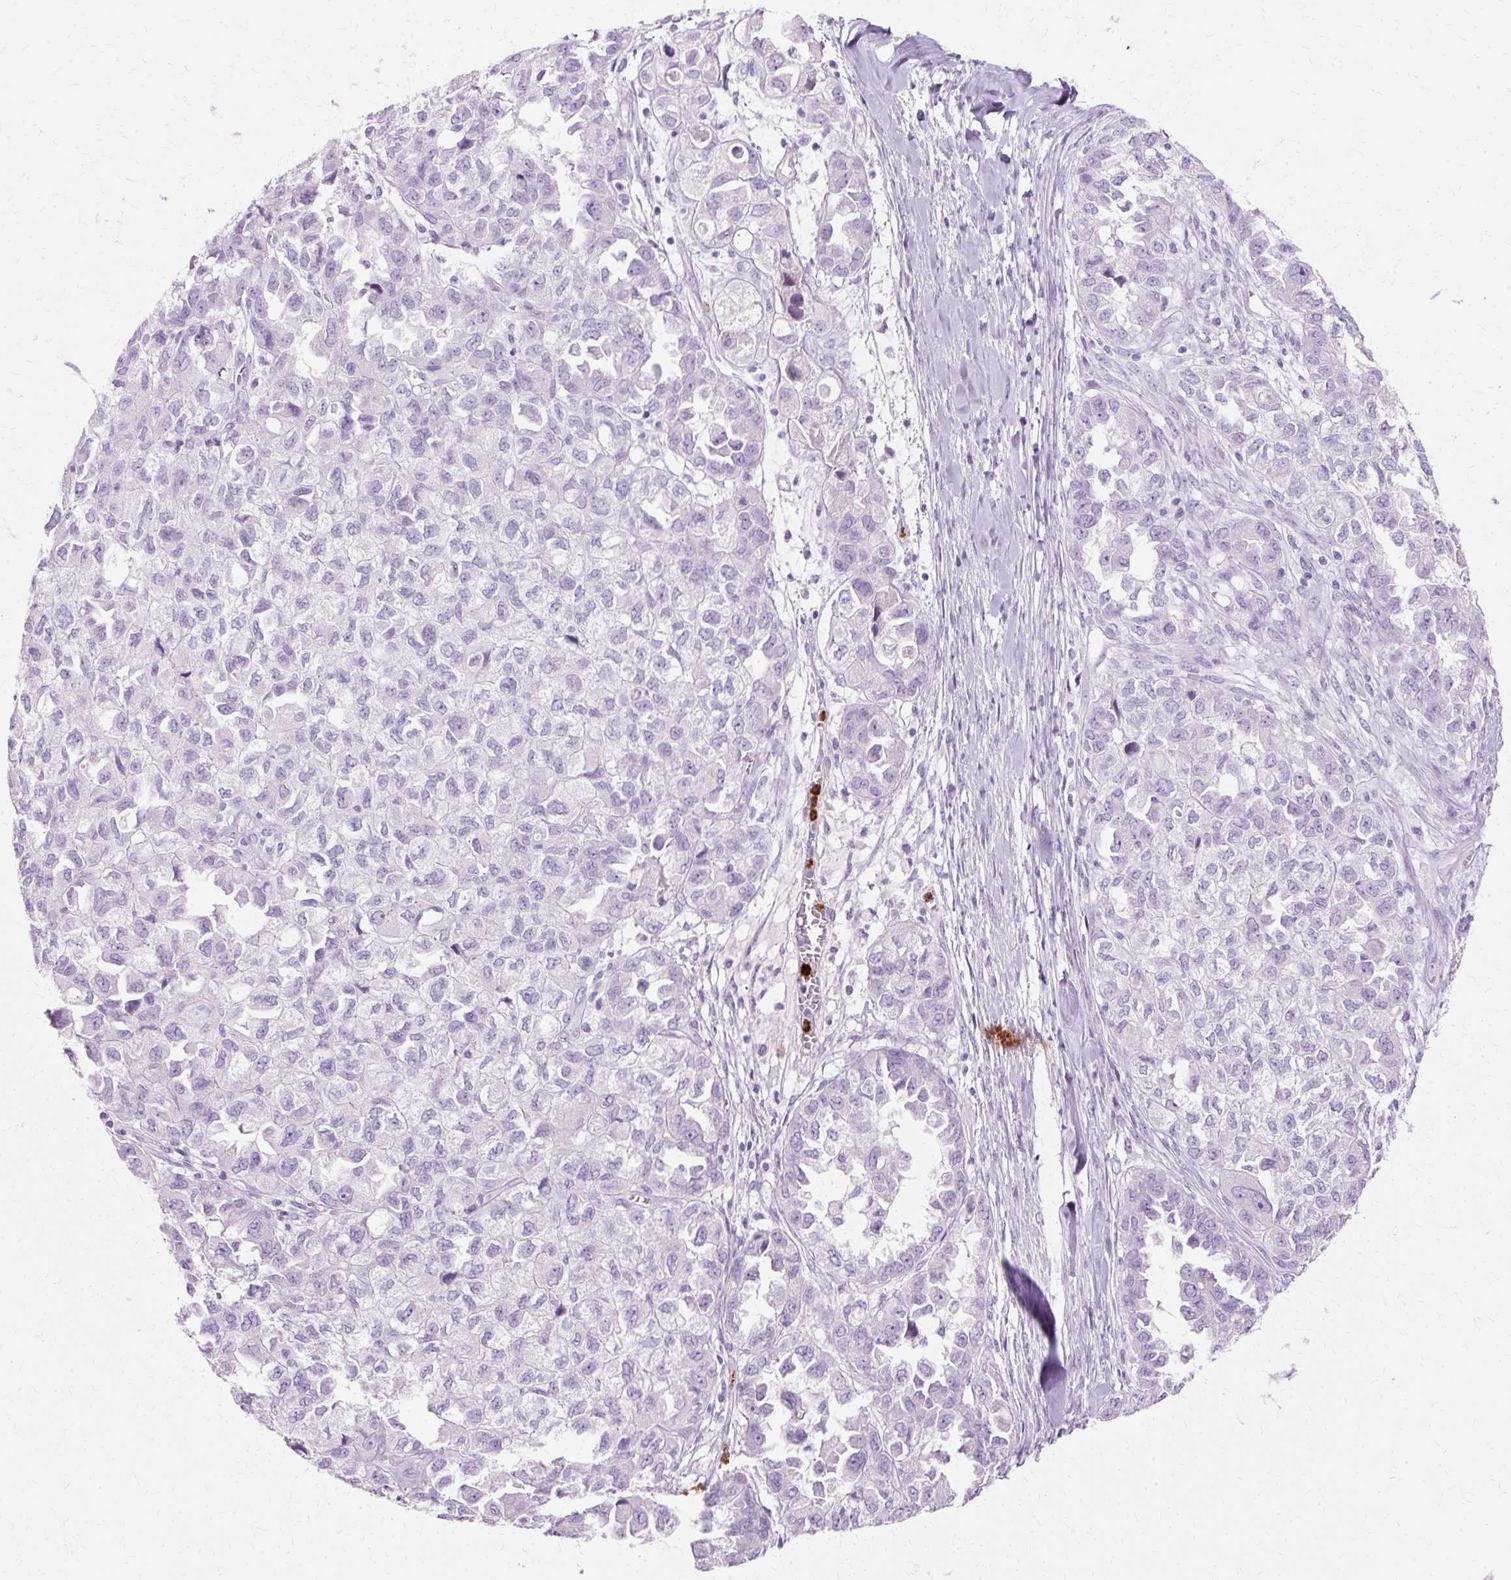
{"staining": {"intensity": "negative", "quantity": "none", "location": "none"}, "tissue": "ovarian cancer", "cell_type": "Tumor cells", "image_type": "cancer", "snomed": [{"axis": "morphology", "description": "Cystadenocarcinoma, serous, NOS"}, {"axis": "topography", "description": "Ovary"}], "caption": "Immunohistochemistry image of neoplastic tissue: human ovarian cancer stained with DAB displays no significant protein positivity in tumor cells. (DAB (3,3'-diaminobenzidine) immunohistochemistry, high magnification).", "gene": "DEFA1", "patient": {"sex": "female", "age": 84}}